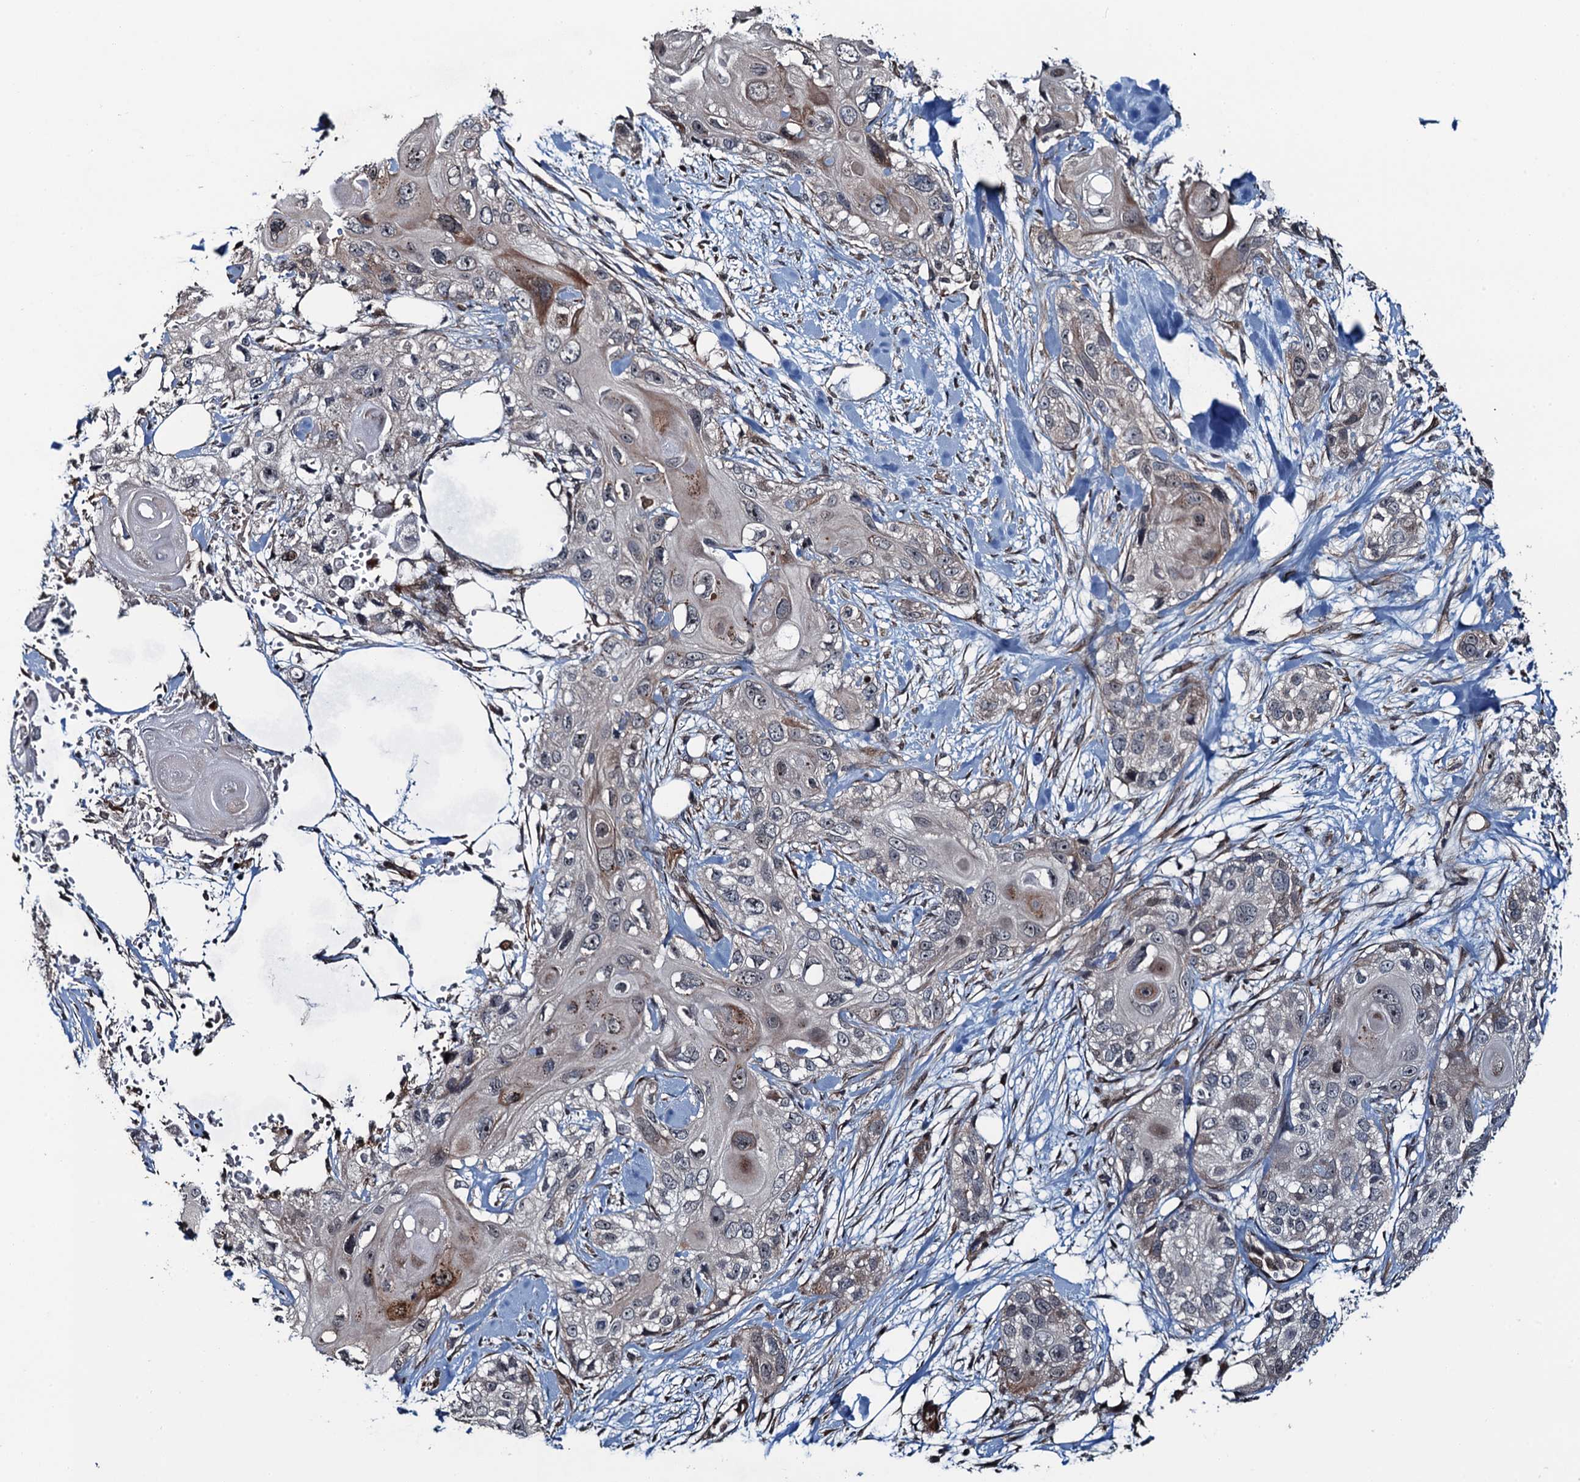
{"staining": {"intensity": "moderate", "quantity": "<25%", "location": "cytoplasmic/membranous"}, "tissue": "skin cancer", "cell_type": "Tumor cells", "image_type": "cancer", "snomed": [{"axis": "morphology", "description": "Normal tissue, NOS"}, {"axis": "morphology", "description": "Squamous cell carcinoma, NOS"}, {"axis": "topography", "description": "Skin"}], "caption": "A histopathology image of human squamous cell carcinoma (skin) stained for a protein displays moderate cytoplasmic/membranous brown staining in tumor cells.", "gene": "WHAMM", "patient": {"sex": "male", "age": 72}}